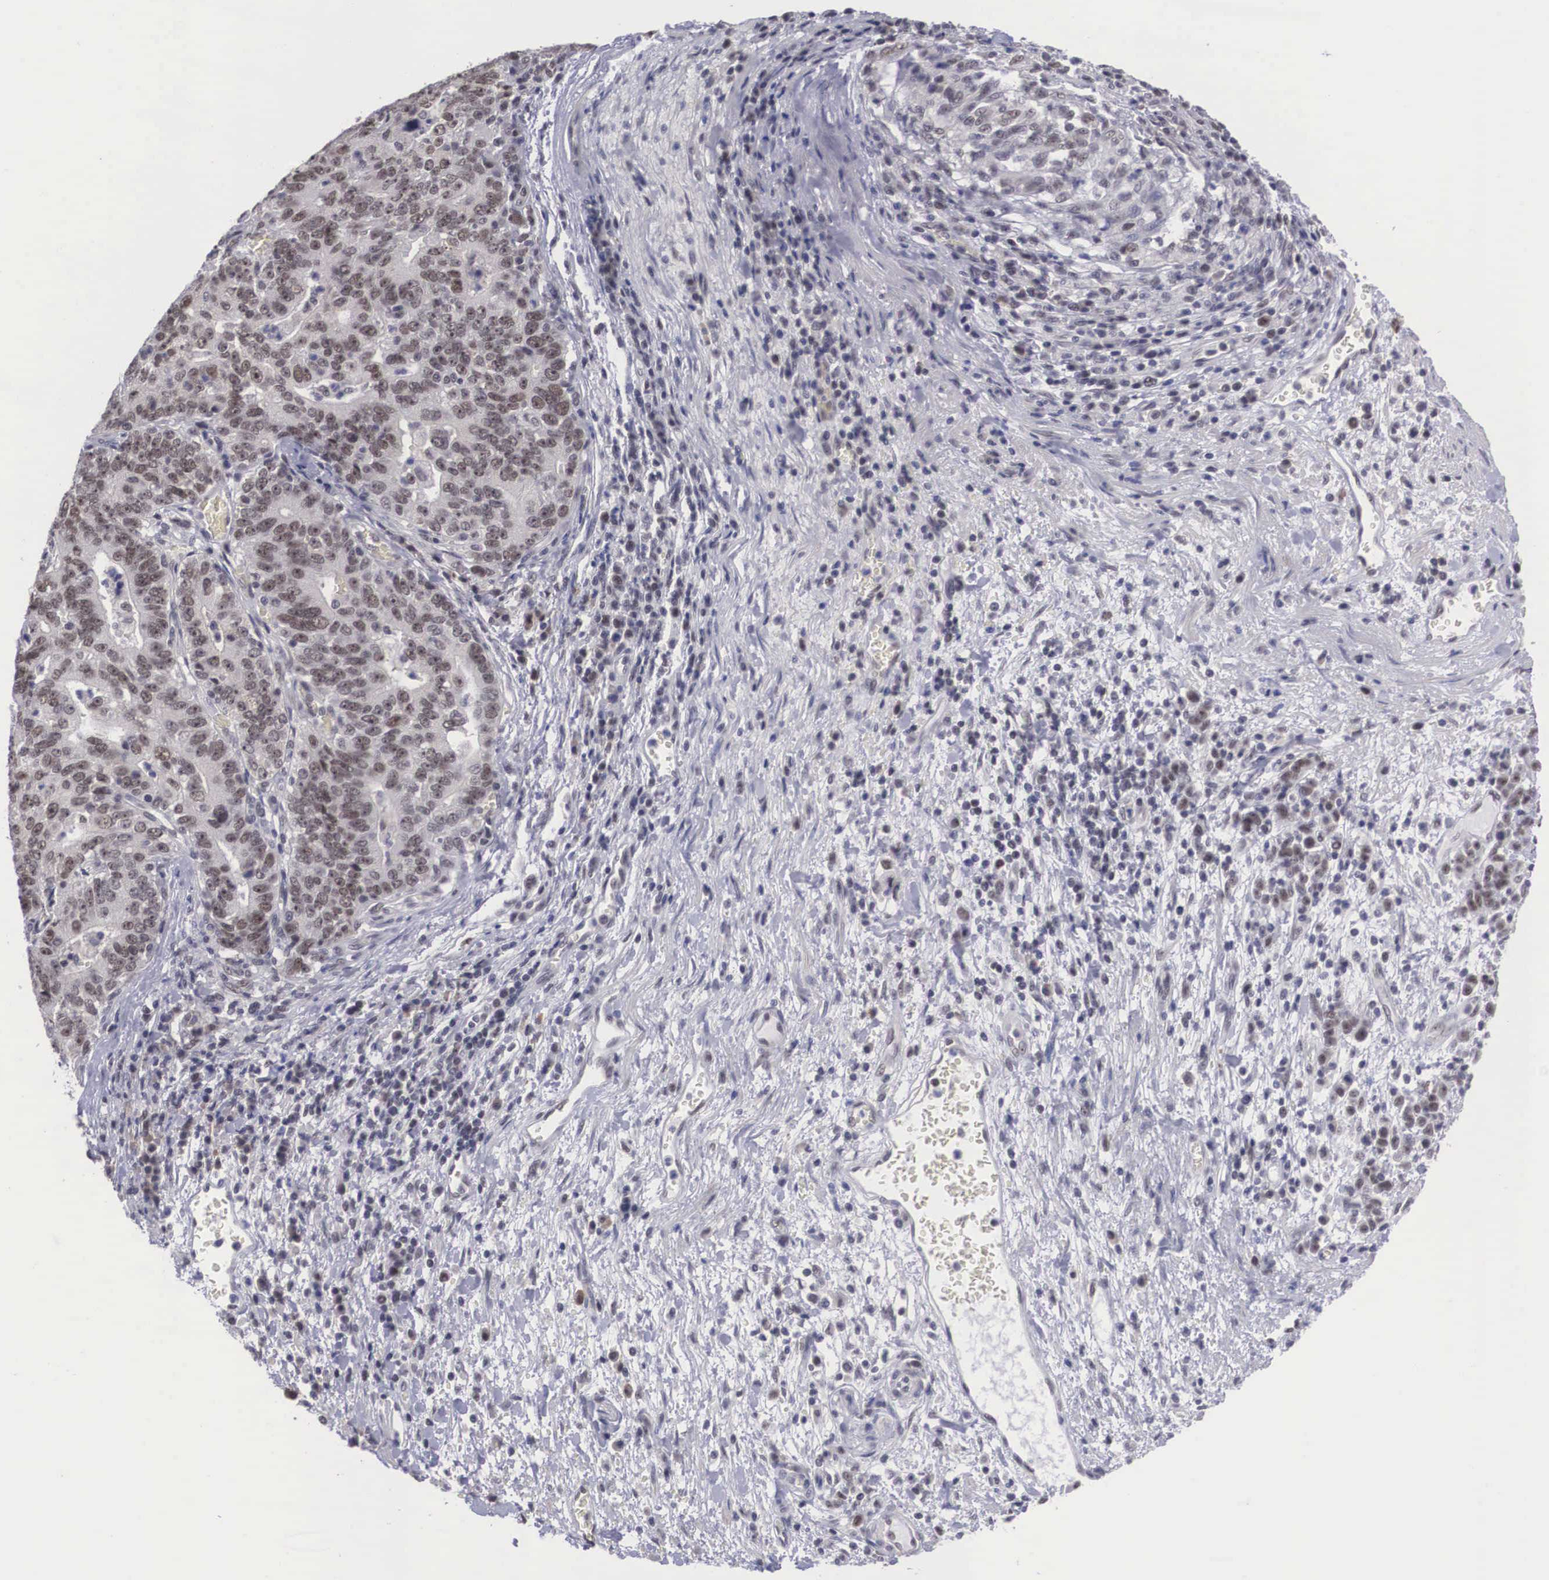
{"staining": {"intensity": "weak", "quantity": ">75%", "location": "nuclear"}, "tissue": "stomach cancer", "cell_type": "Tumor cells", "image_type": "cancer", "snomed": [{"axis": "morphology", "description": "Adenocarcinoma, NOS"}, {"axis": "topography", "description": "Stomach, upper"}], "caption": "High-magnification brightfield microscopy of stomach adenocarcinoma stained with DAB (3,3'-diaminobenzidine) (brown) and counterstained with hematoxylin (blue). tumor cells exhibit weak nuclear positivity is identified in about>75% of cells.", "gene": "ZNF275", "patient": {"sex": "female", "age": 50}}